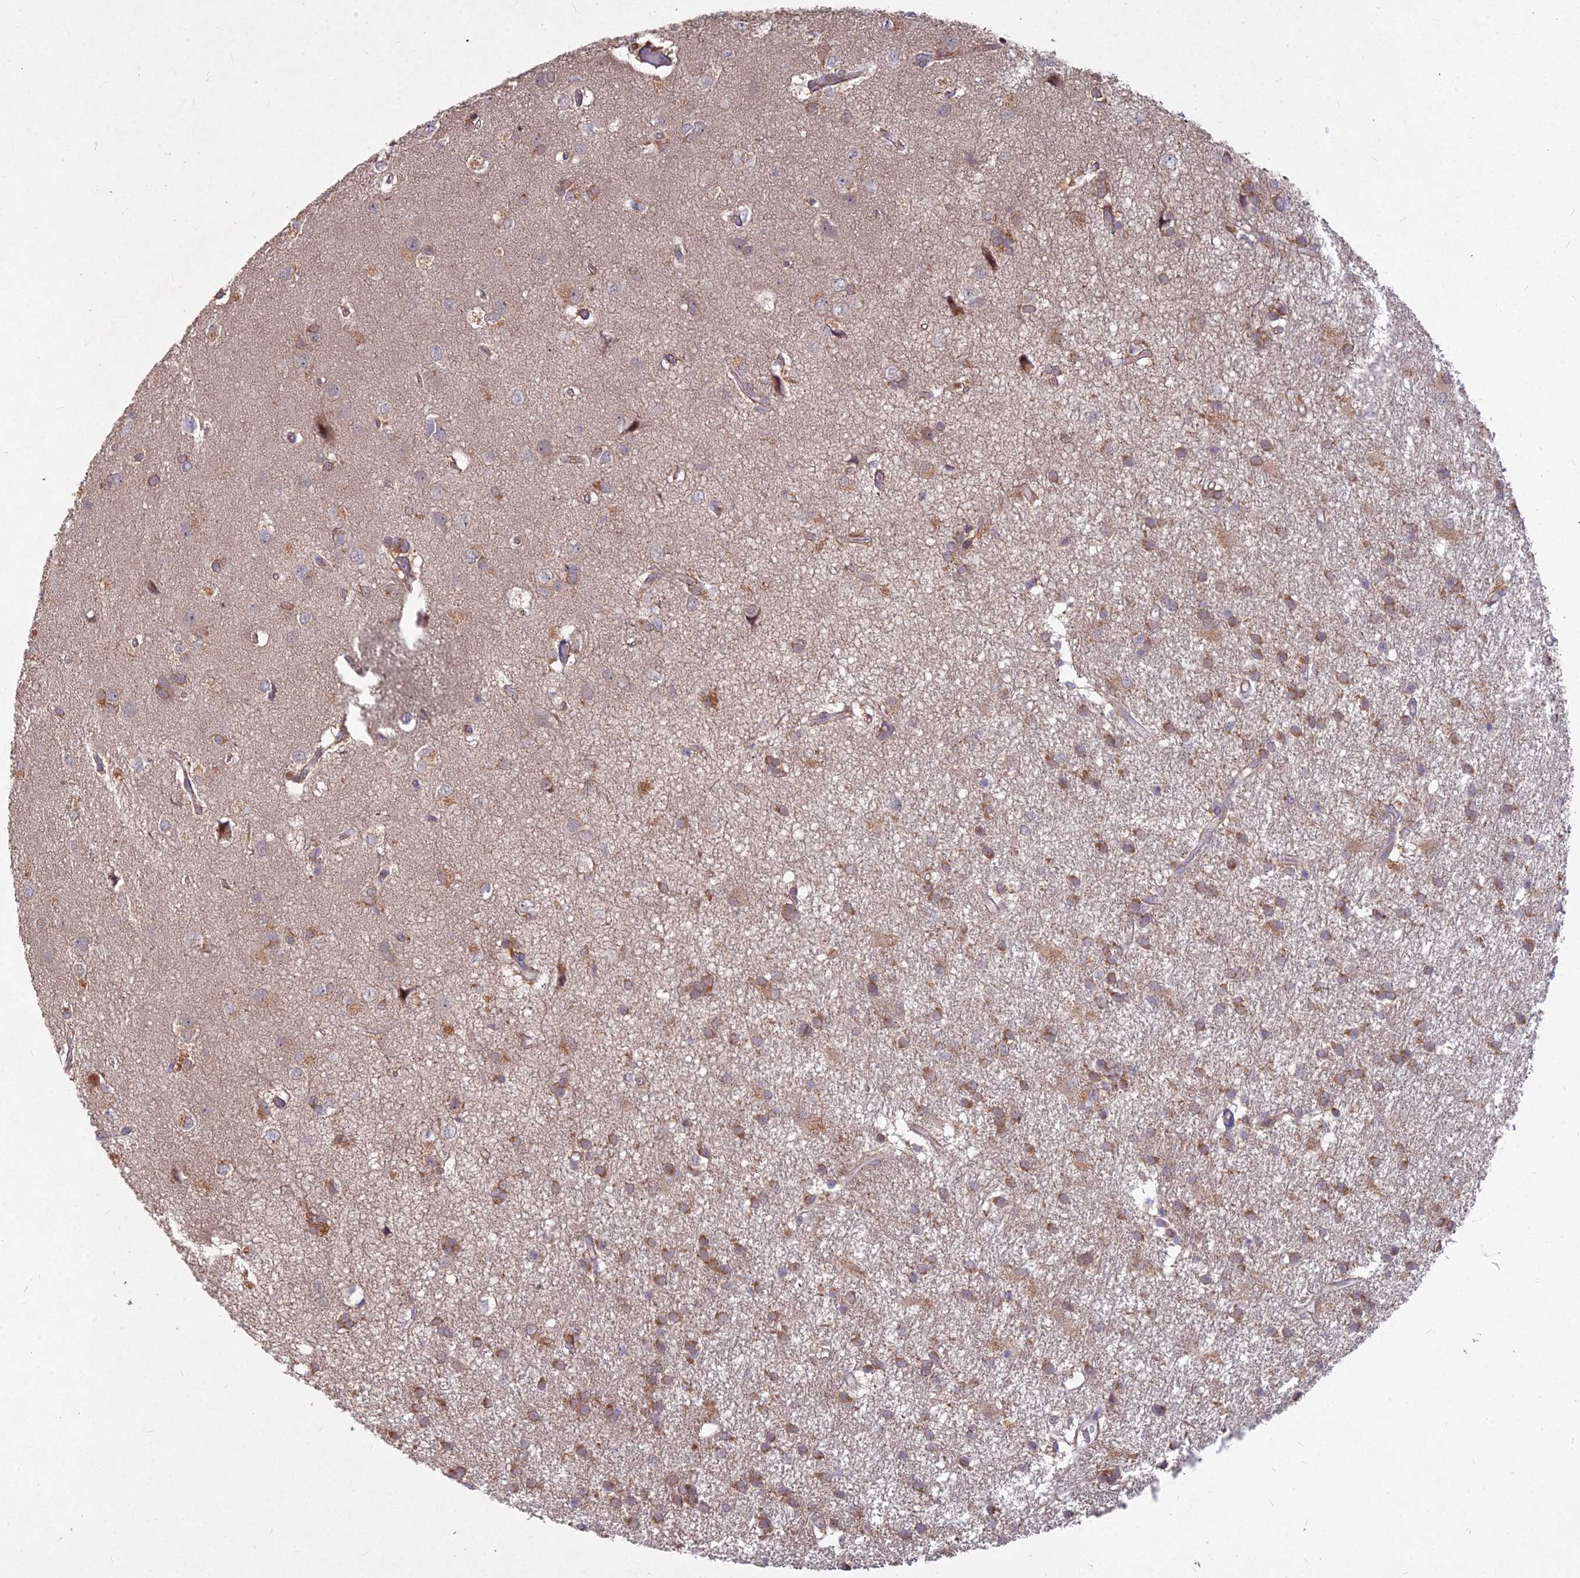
{"staining": {"intensity": "moderate", "quantity": "25%-75%", "location": "cytoplasmic/membranous"}, "tissue": "glioma", "cell_type": "Tumor cells", "image_type": "cancer", "snomed": [{"axis": "morphology", "description": "Glioma, malignant, High grade"}, {"axis": "topography", "description": "Brain"}], "caption": "This is an image of IHC staining of glioma, which shows moderate staining in the cytoplasmic/membranous of tumor cells.", "gene": "MICU2", "patient": {"sex": "male", "age": 77}}